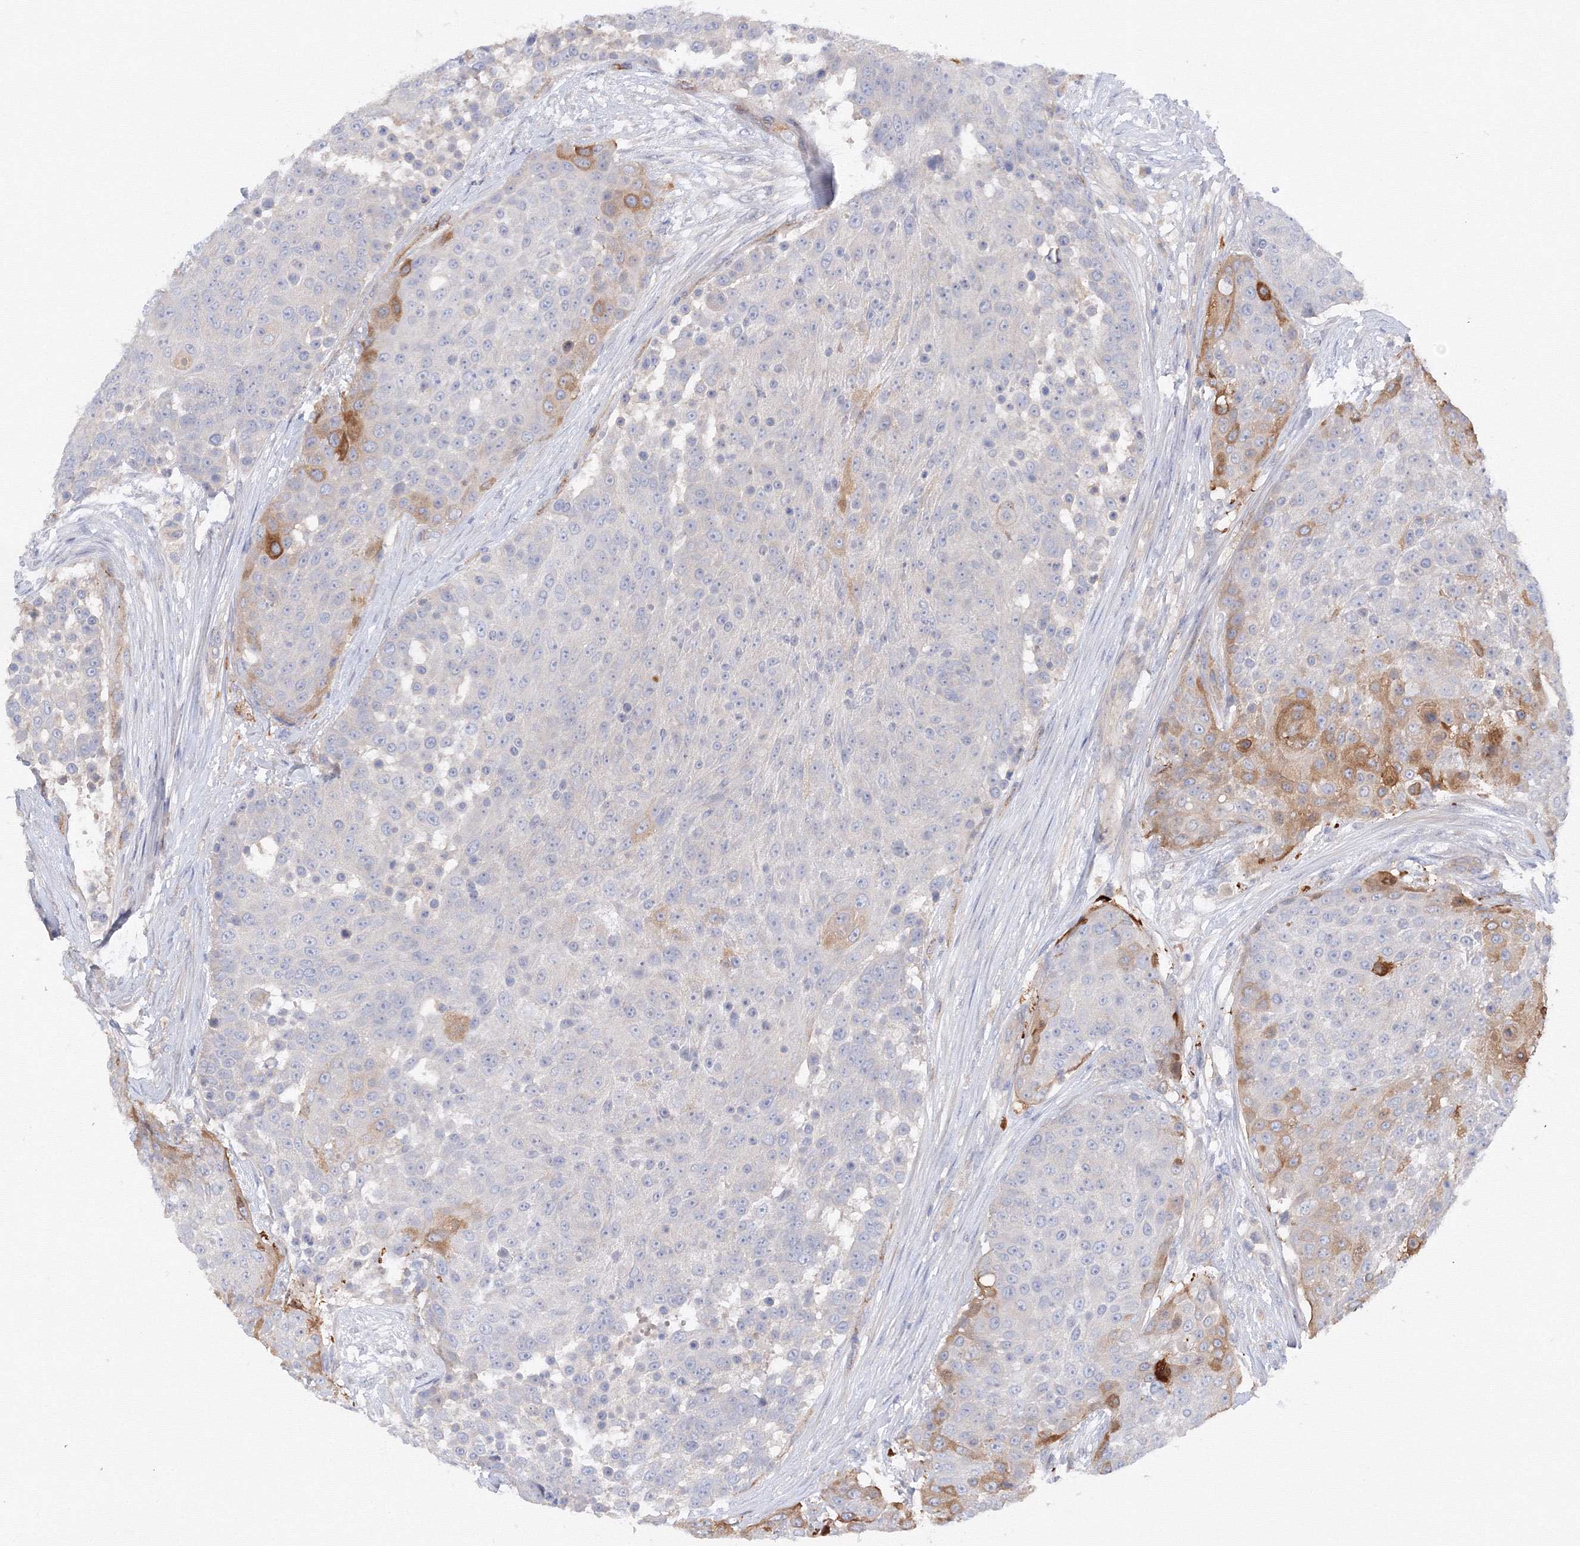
{"staining": {"intensity": "moderate", "quantity": "<25%", "location": "cytoplasmic/membranous"}, "tissue": "urothelial cancer", "cell_type": "Tumor cells", "image_type": "cancer", "snomed": [{"axis": "morphology", "description": "Urothelial carcinoma, High grade"}, {"axis": "topography", "description": "Urinary bladder"}], "caption": "Tumor cells reveal moderate cytoplasmic/membranous positivity in approximately <25% of cells in urothelial cancer. (DAB IHC with brightfield microscopy, high magnification).", "gene": "DIS3L2", "patient": {"sex": "female", "age": 63}}